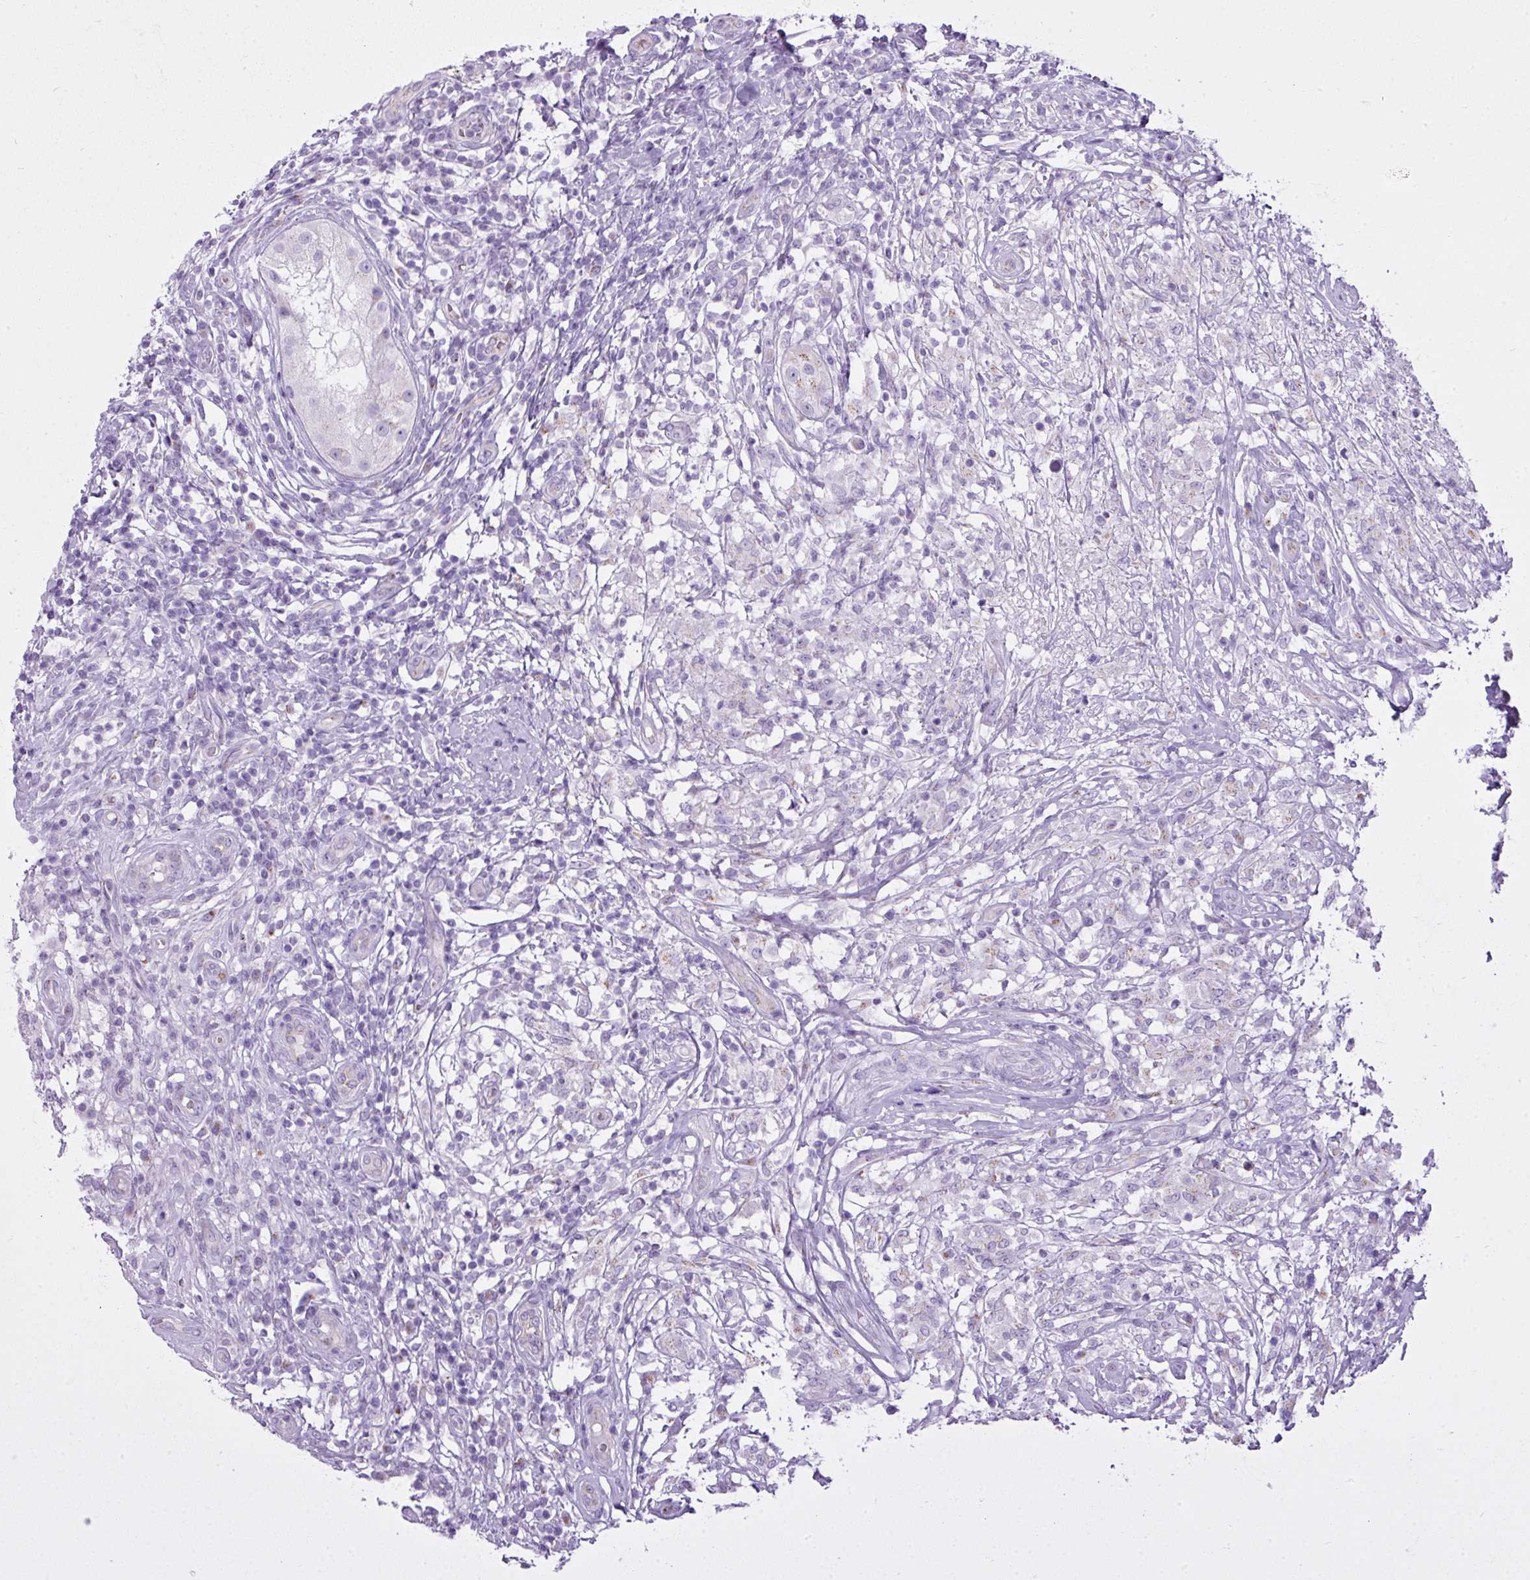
{"staining": {"intensity": "negative", "quantity": "none", "location": "none"}, "tissue": "testis cancer", "cell_type": "Tumor cells", "image_type": "cancer", "snomed": [{"axis": "morphology", "description": "Seminoma, NOS"}, {"axis": "topography", "description": "Testis"}], "caption": "The IHC image has no significant expression in tumor cells of testis seminoma tissue.", "gene": "FAM43A", "patient": {"sex": "male", "age": 49}}